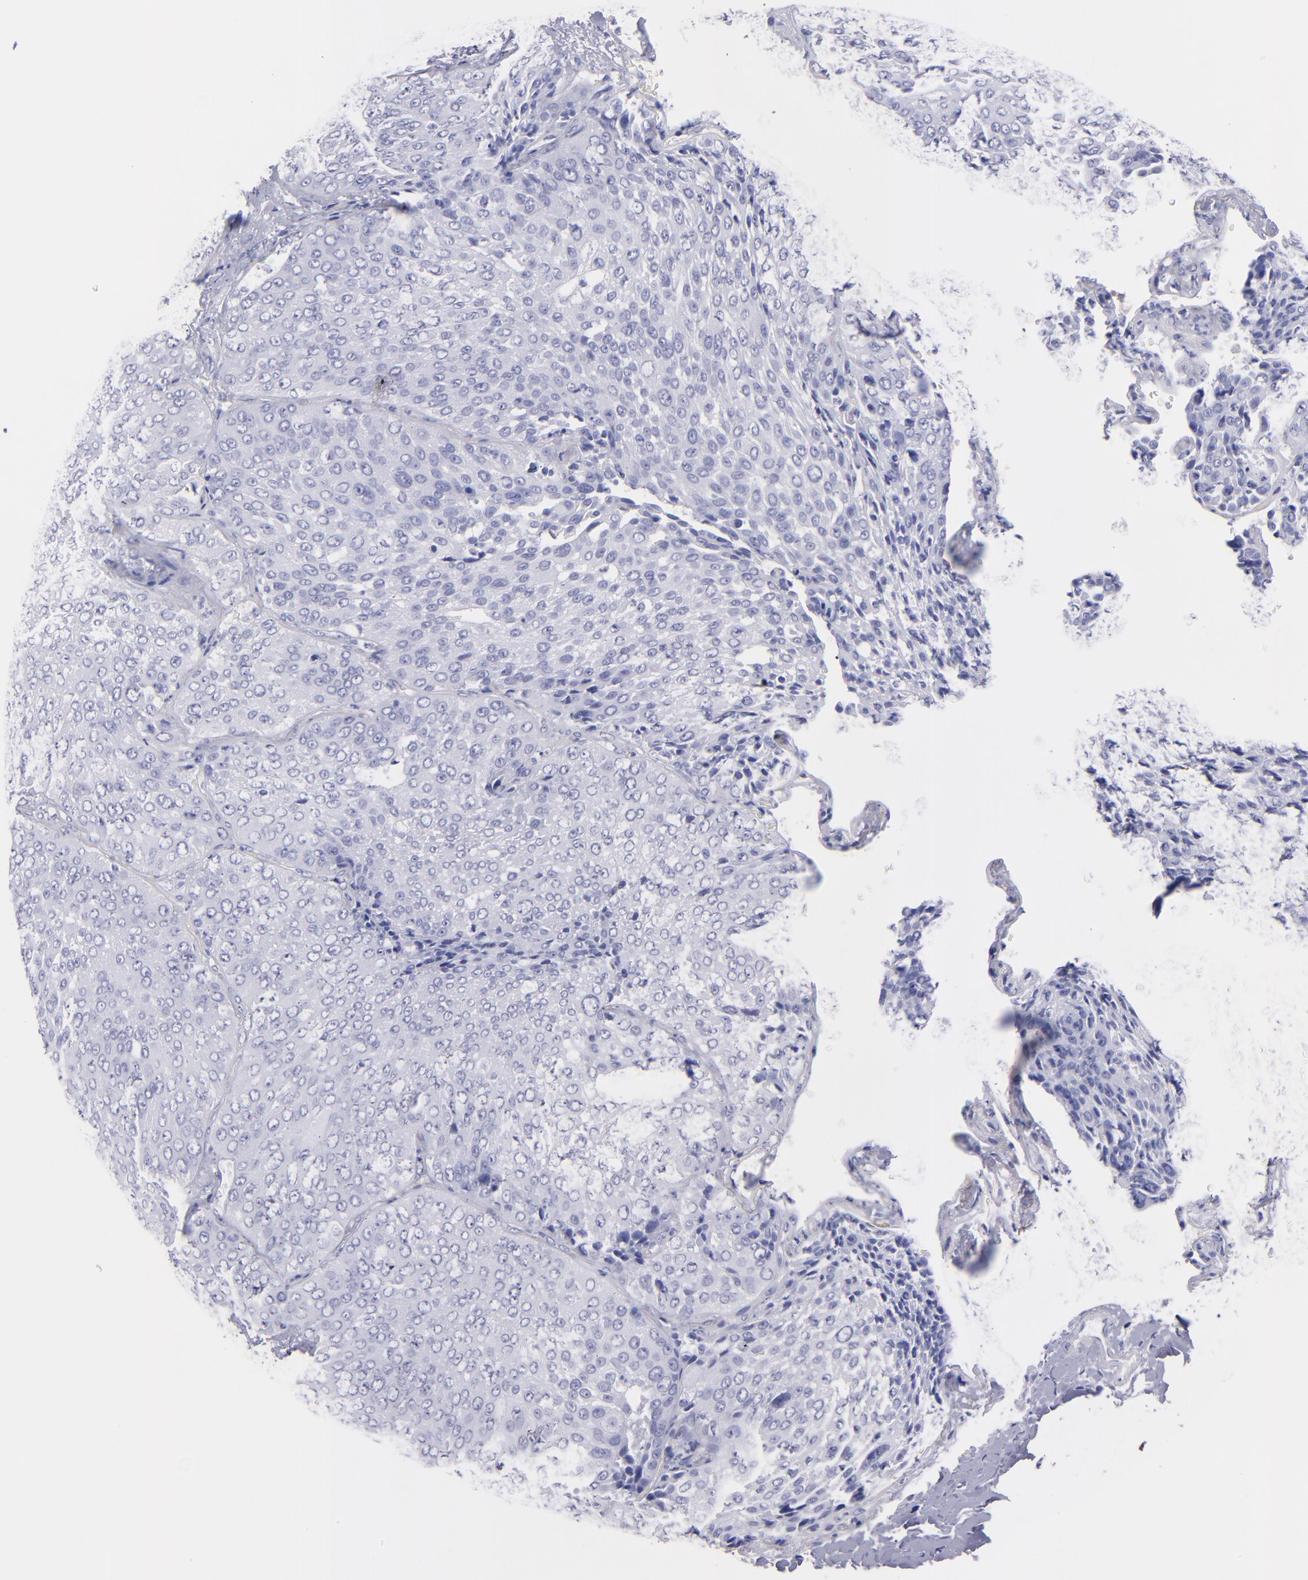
{"staining": {"intensity": "negative", "quantity": "none", "location": "none"}, "tissue": "lung cancer", "cell_type": "Tumor cells", "image_type": "cancer", "snomed": [{"axis": "morphology", "description": "Squamous cell carcinoma, NOS"}, {"axis": "topography", "description": "Lung"}], "caption": "This micrograph is of lung cancer stained with immunohistochemistry to label a protein in brown with the nuclei are counter-stained blue. There is no staining in tumor cells. Nuclei are stained in blue.", "gene": "TG", "patient": {"sex": "male", "age": 54}}